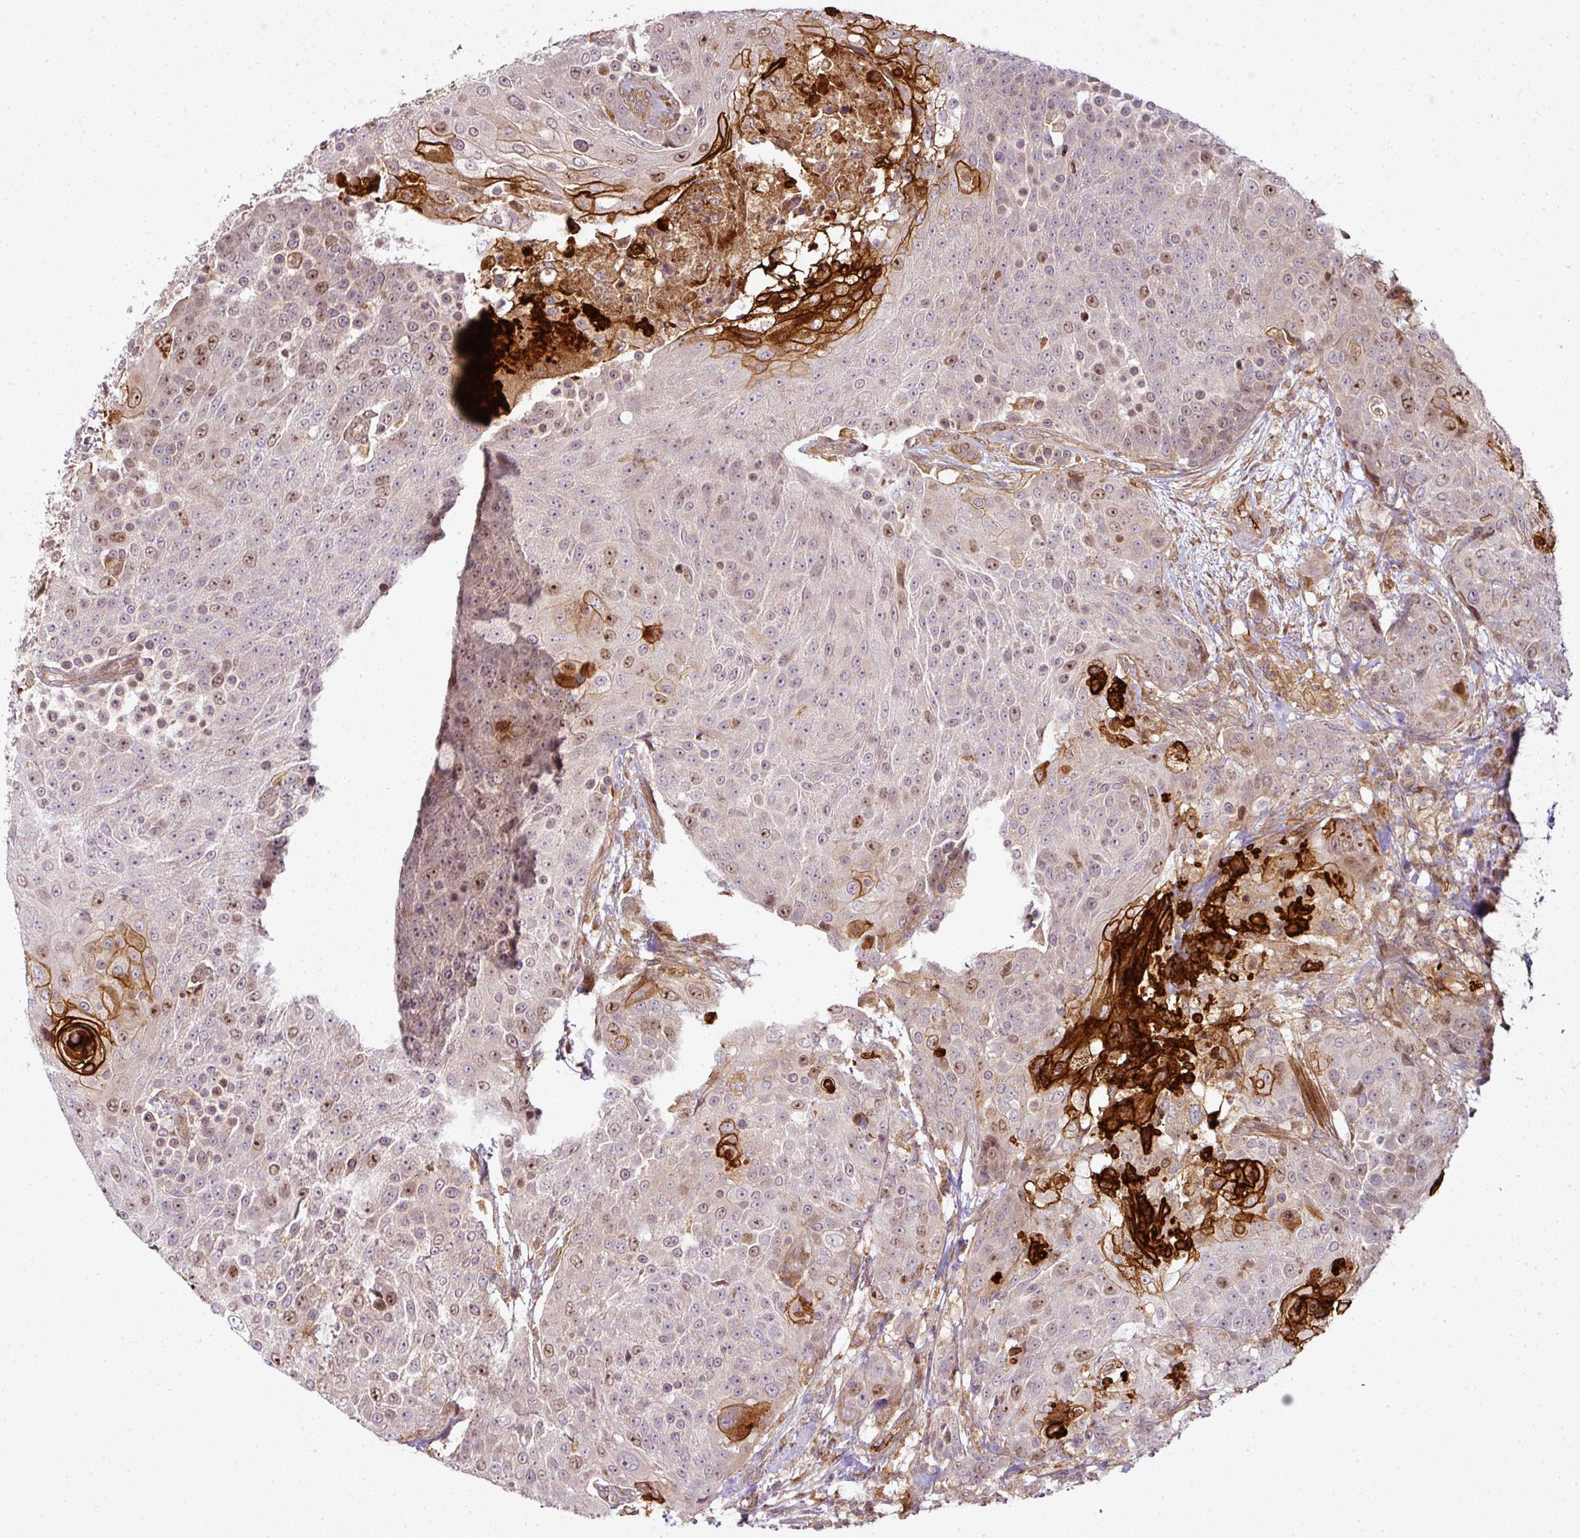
{"staining": {"intensity": "strong", "quantity": "<25%", "location": "cytoplasmic/membranous,nuclear"}, "tissue": "urothelial cancer", "cell_type": "Tumor cells", "image_type": "cancer", "snomed": [{"axis": "morphology", "description": "Urothelial carcinoma, High grade"}, {"axis": "topography", "description": "Urinary bladder"}], "caption": "Brown immunohistochemical staining in high-grade urothelial carcinoma reveals strong cytoplasmic/membranous and nuclear staining in about <25% of tumor cells.", "gene": "ATAT1", "patient": {"sex": "female", "age": 63}}